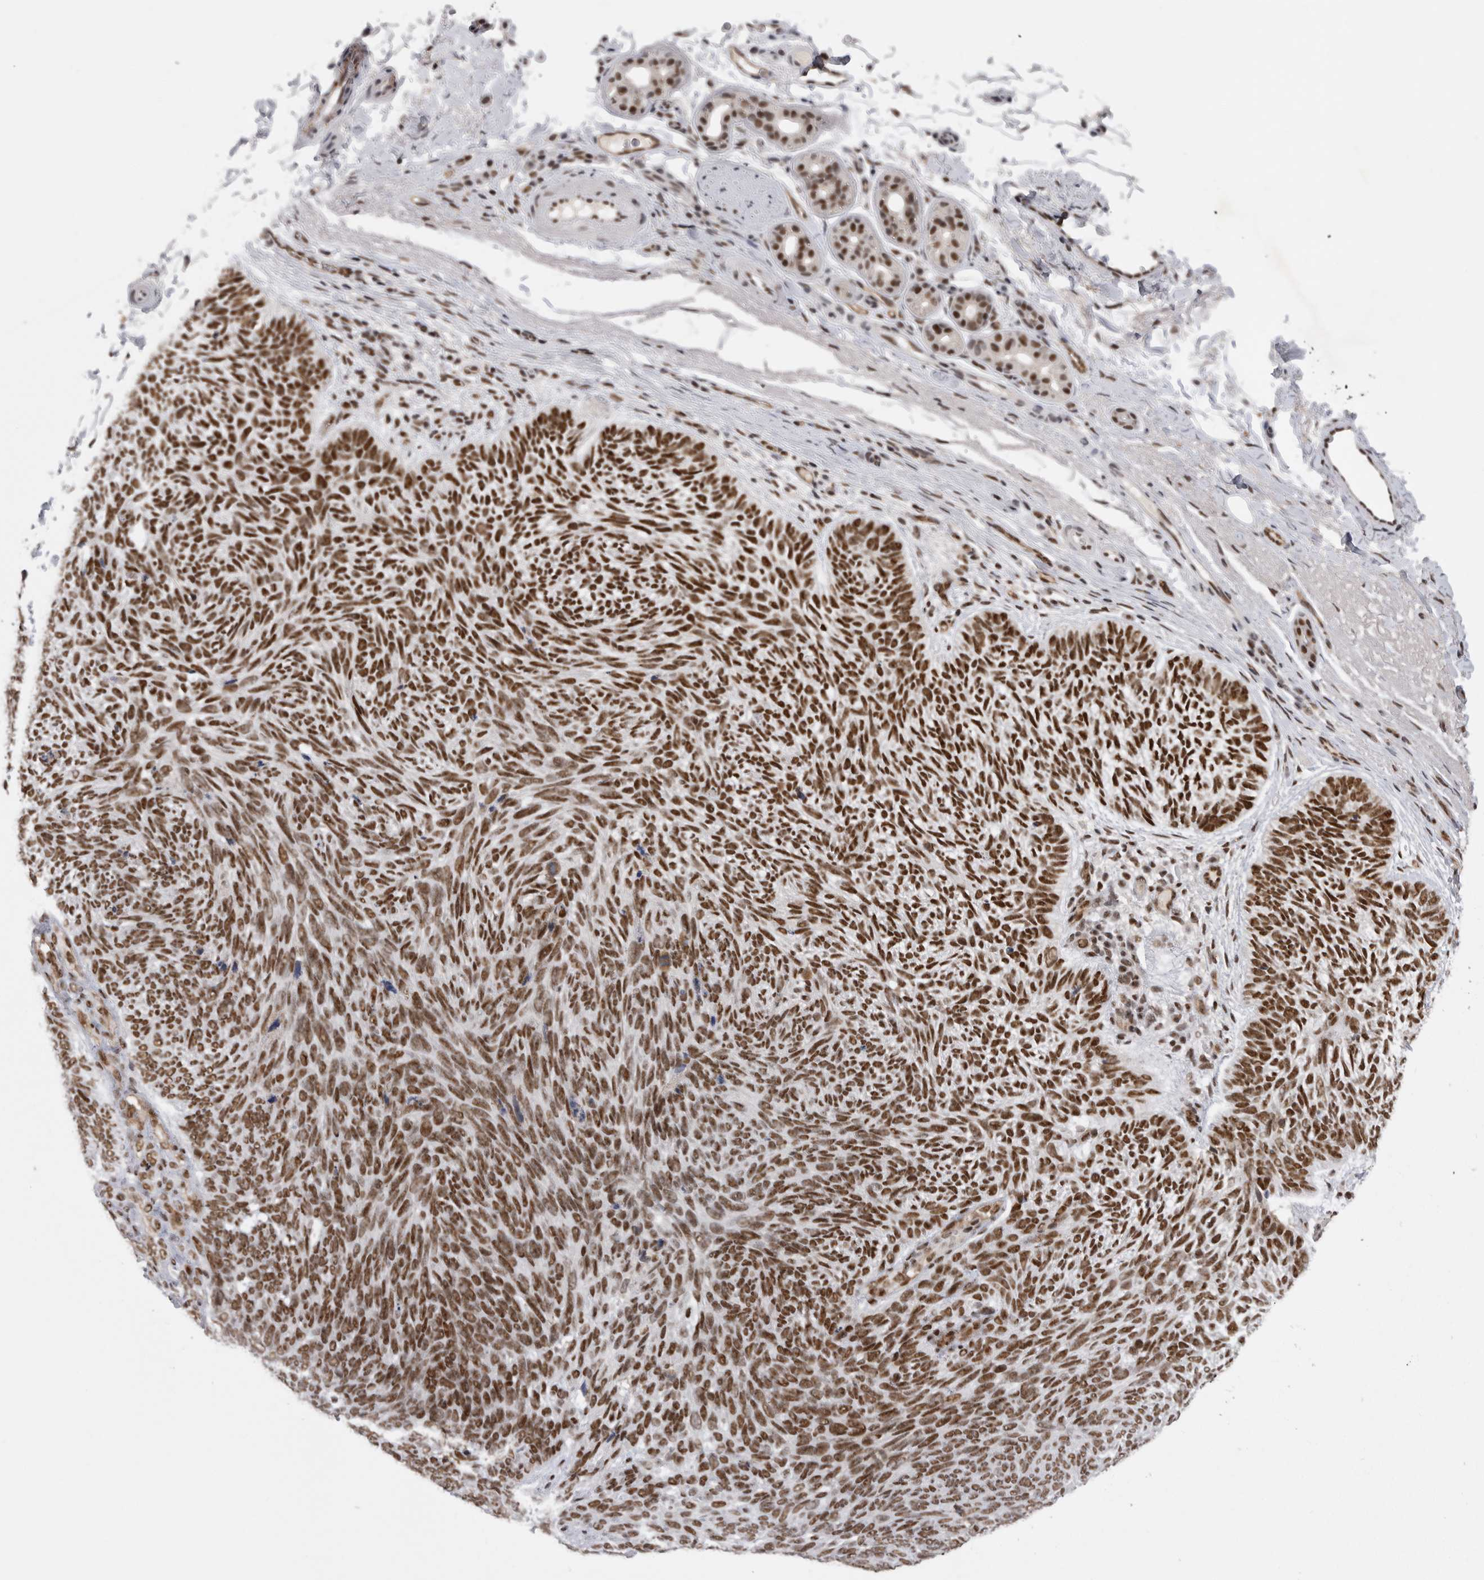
{"staining": {"intensity": "strong", "quantity": ">75%", "location": "nuclear"}, "tissue": "skin cancer", "cell_type": "Tumor cells", "image_type": "cancer", "snomed": [{"axis": "morphology", "description": "Basal cell carcinoma"}, {"axis": "topography", "description": "Skin"}], "caption": "Immunohistochemistry histopathology image of neoplastic tissue: human basal cell carcinoma (skin) stained using immunohistochemistry (IHC) reveals high levels of strong protein expression localized specifically in the nuclear of tumor cells, appearing as a nuclear brown color.", "gene": "PPP1R8", "patient": {"sex": "female", "age": 85}}